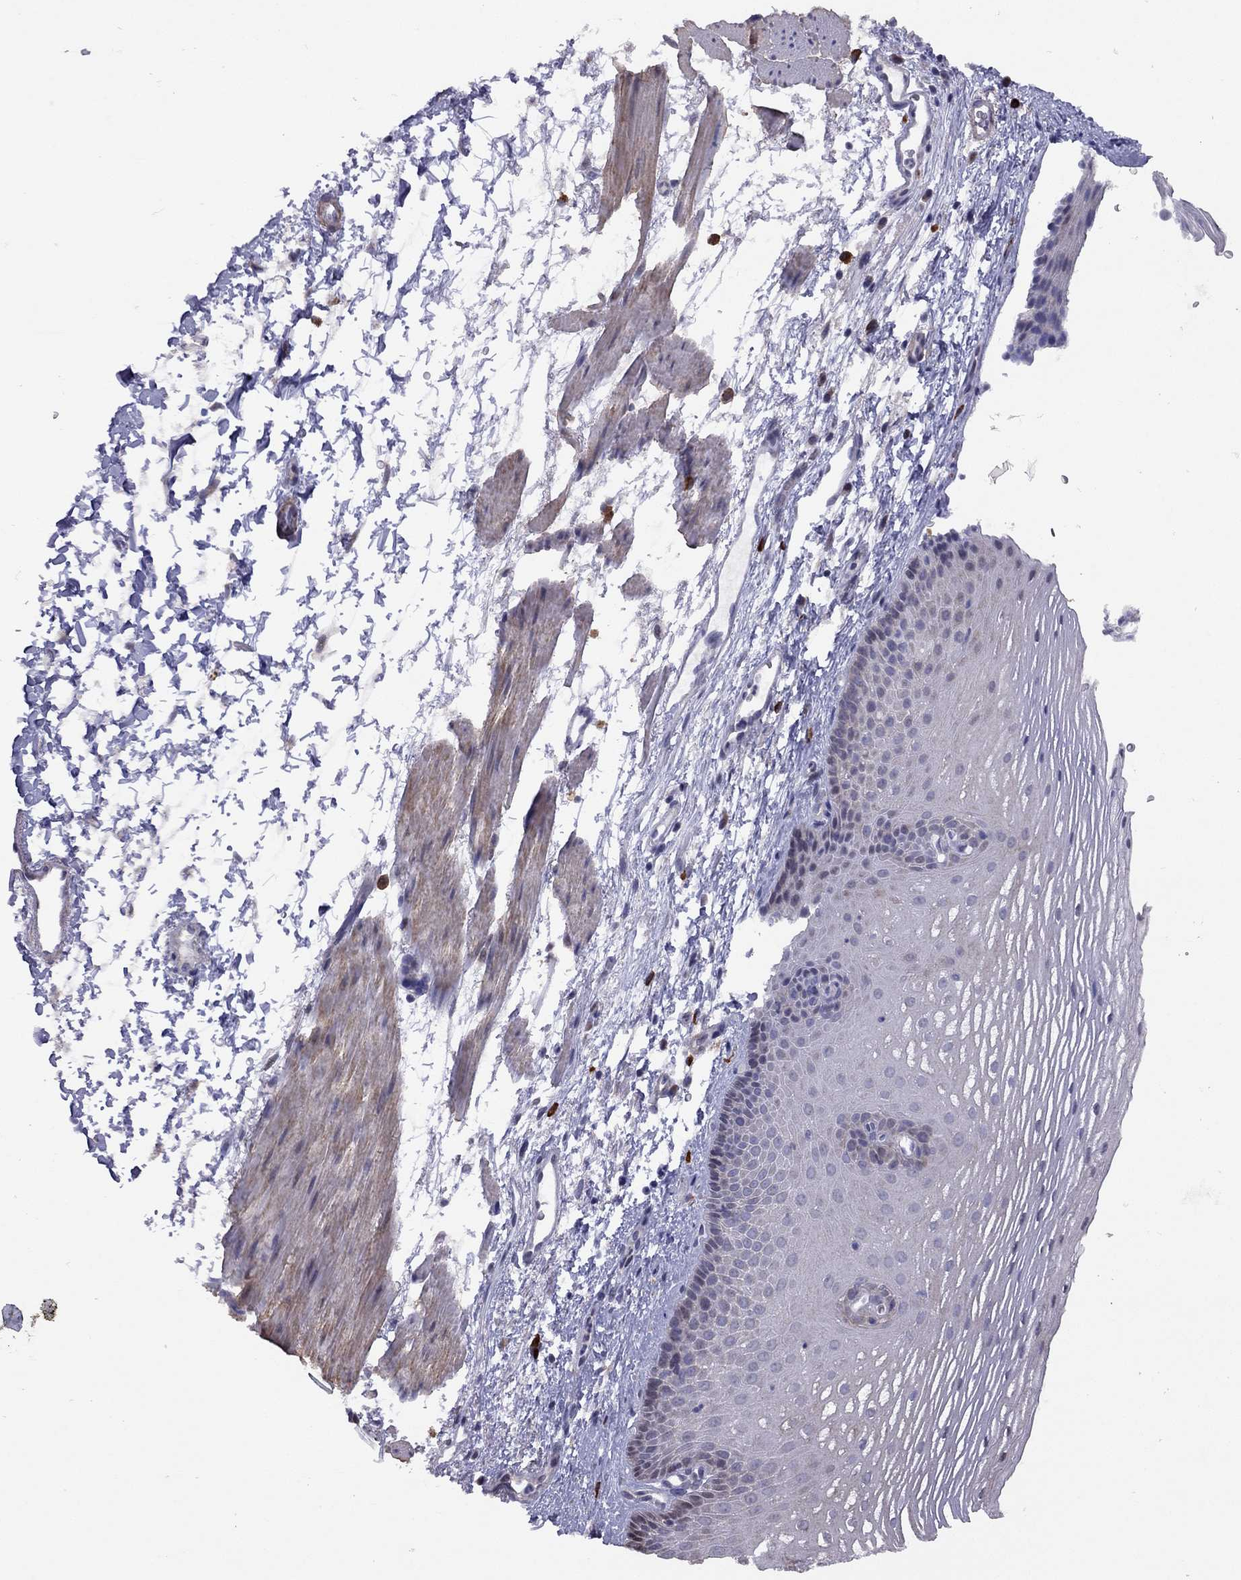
{"staining": {"intensity": "negative", "quantity": "none", "location": "none"}, "tissue": "esophagus", "cell_type": "Squamous epithelial cells", "image_type": "normal", "snomed": [{"axis": "morphology", "description": "Normal tissue, NOS"}, {"axis": "topography", "description": "Esophagus"}], "caption": "This histopathology image is of unremarkable esophagus stained with IHC to label a protein in brown with the nuclei are counter-stained blue. There is no expression in squamous epithelial cells.", "gene": "SYTL2", "patient": {"sex": "male", "age": 76}}